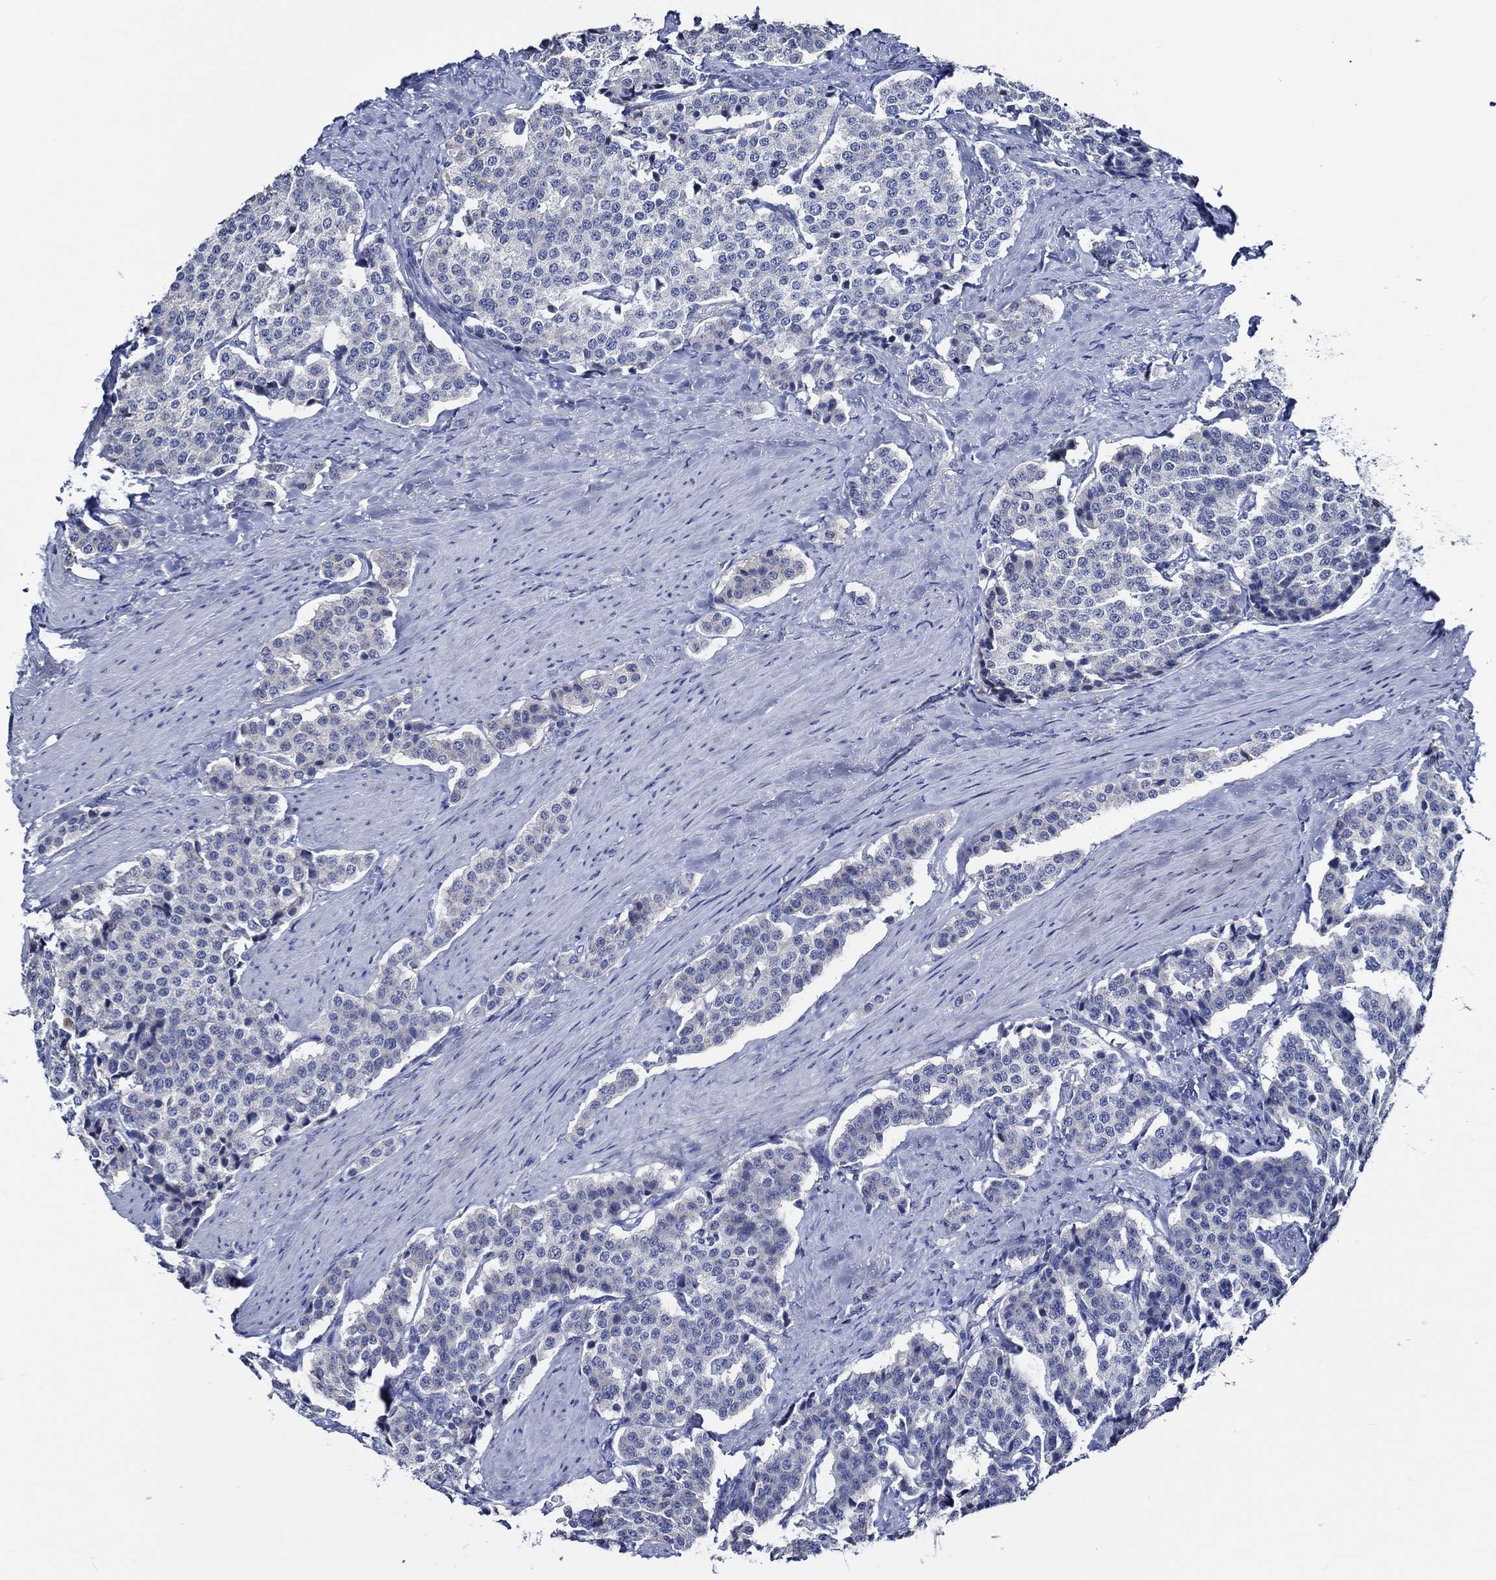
{"staining": {"intensity": "negative", "quantity": "none", "location": "none"}, "tissue": "carcinoid", "cell_type": "Tumor cells", "image_type": "cancer", "snomed": [{"axis": "morphology", "description": "Carcinoid, malignant, NOS"}, {"axis": "topography", "description": "Small intestine"}], "caption": "Image shows no significant protein positivity in tumor cells of carcinoid (malignant).", "gene": "WDR62", "patient": {"sex": "female", "age": 58}}